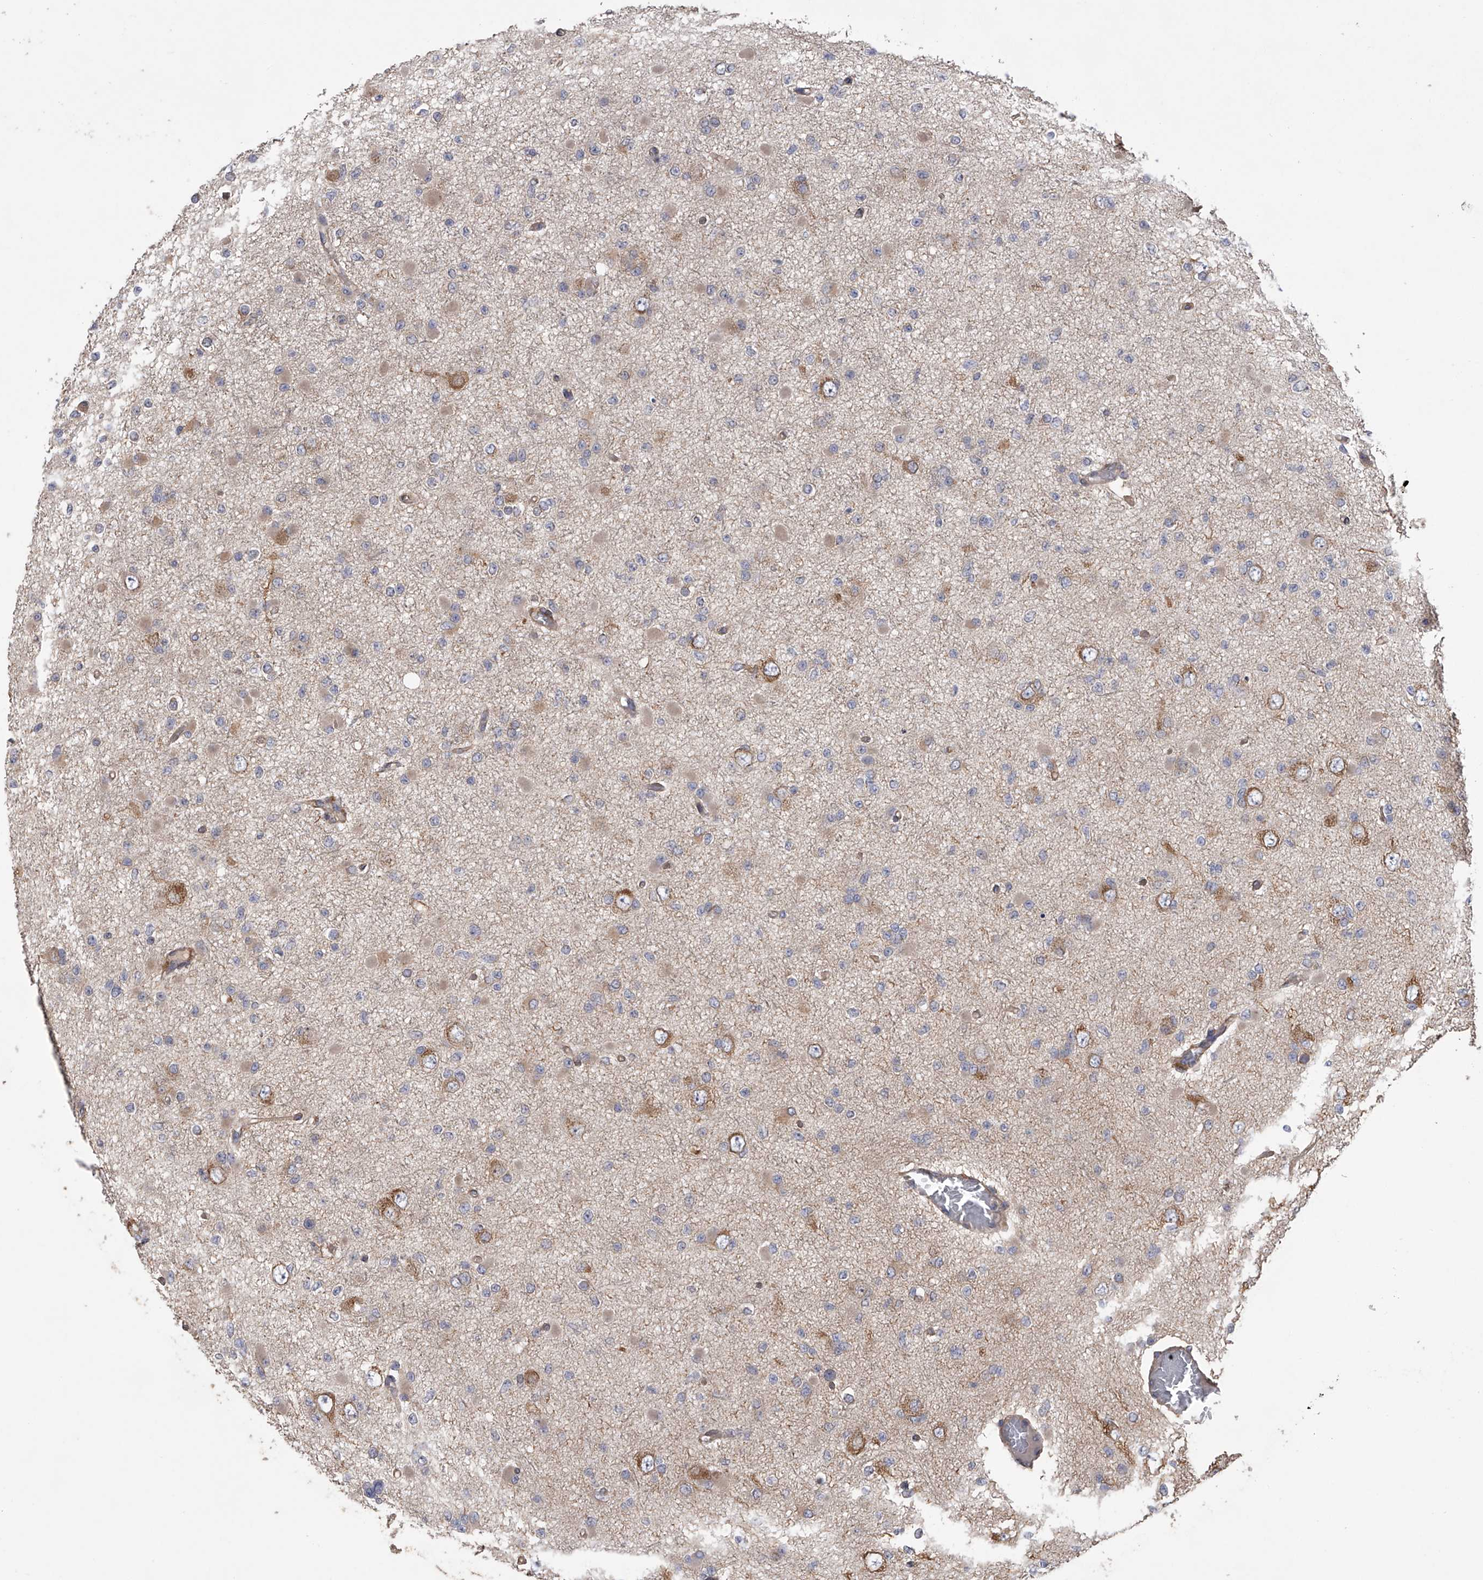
{"staining": {"intensity": "weak", "quantity": "<25%", "location": "cytoplasmic/membranous"}, "tissue": "glioma", "cell_type": "Tumor cells", "image_type": "cancer", "snomed": [{"axis": "morphology", "description": "Glioma, malignant, Low grade"}, {"axis": "topography", "description": "Brain"}], "caption": "This is an IHC micrograph of human glioma. There is no positivity in tumor cells.", "gene": "ZNF343", "patient": {"sex": "female", "age": 22}}